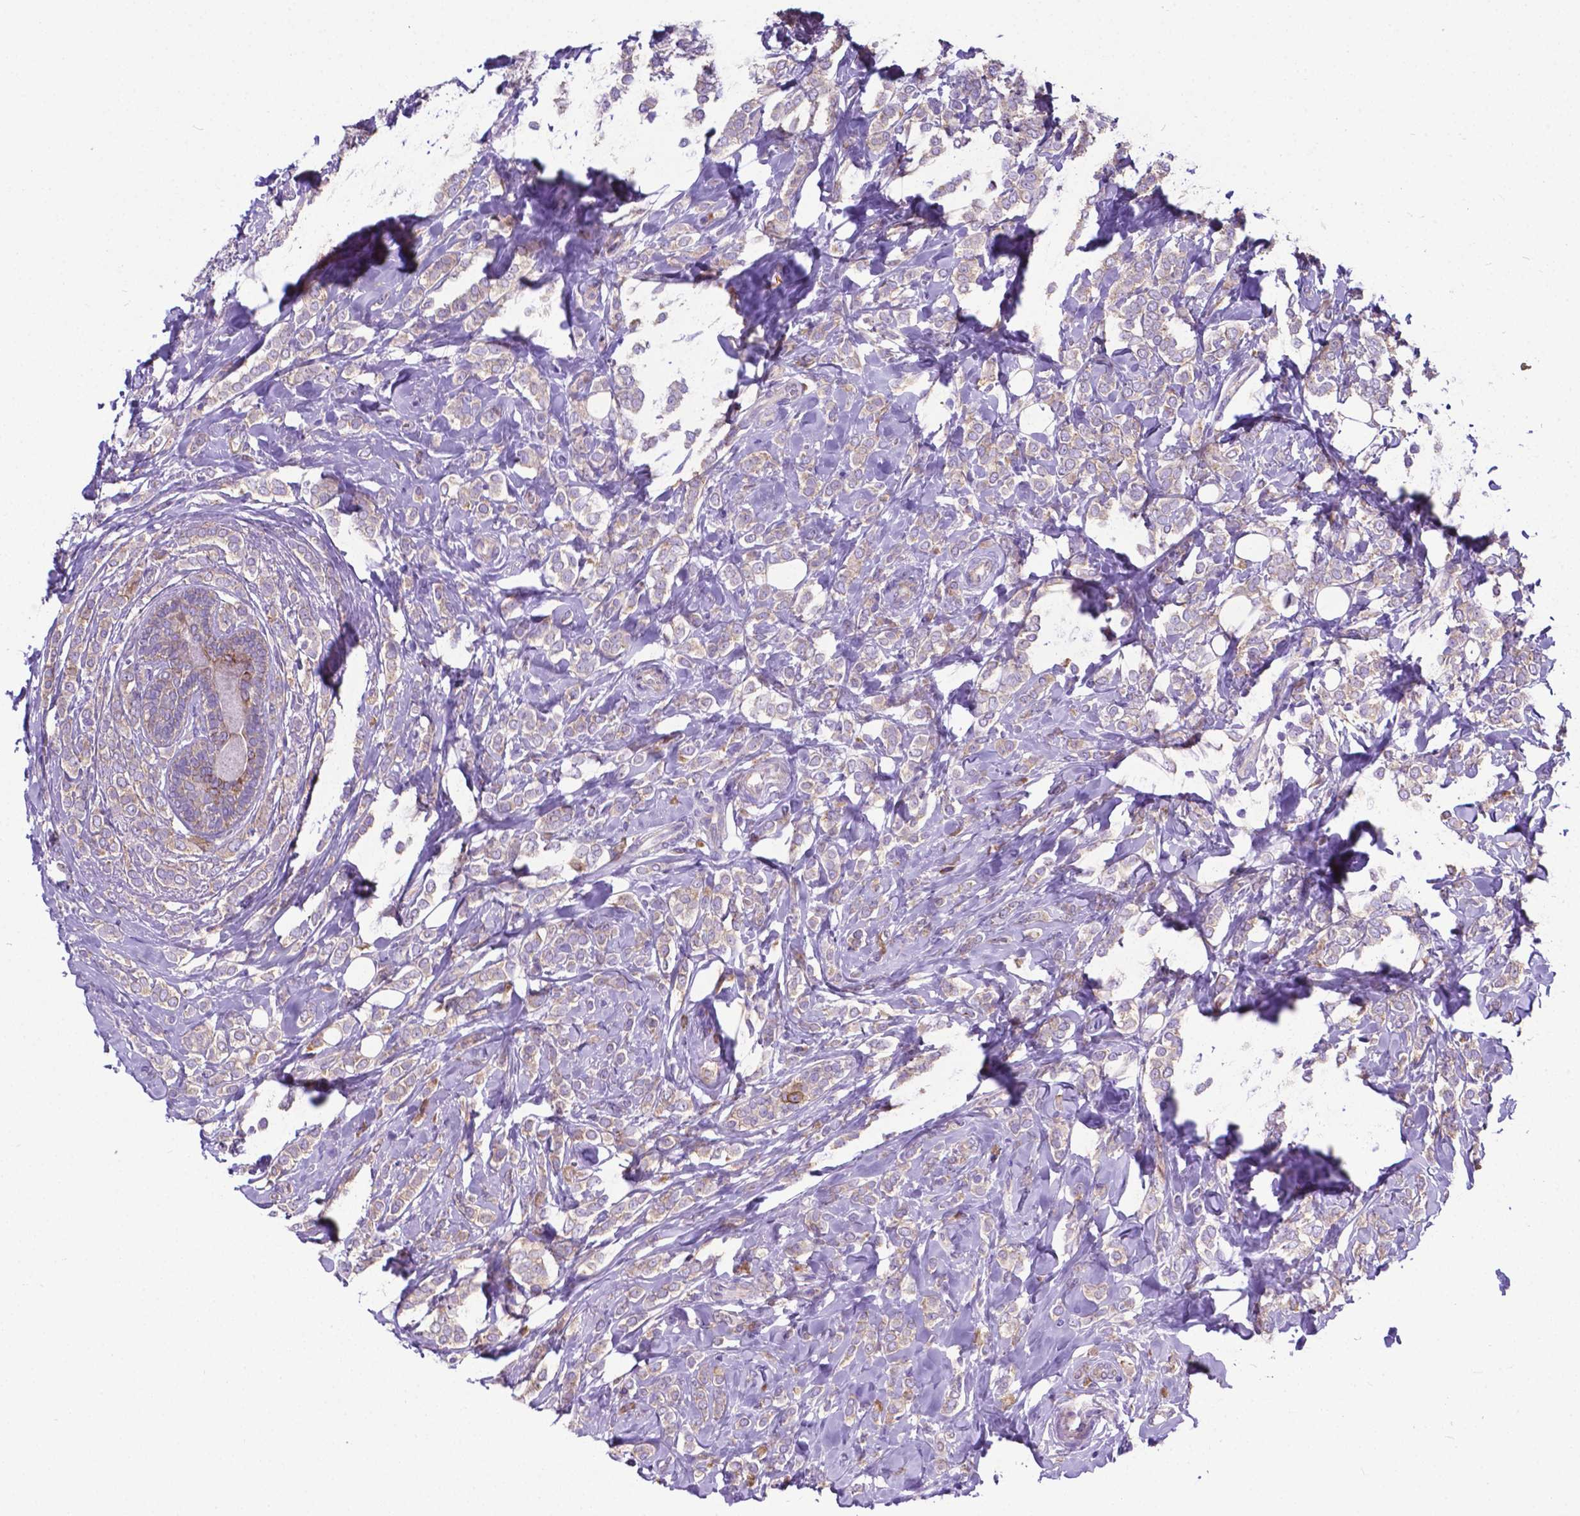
{"staining": {"intensity": "weak", "quantity": ">75%", "location": "cytoplasmic/membranous"}, "tissue": "breast cancer", "cell_type": "Tumor cells", "image_type": "cancer", "snomed": [{"axis": "morphology", "description": "Lobular carcinoma"}, {"axis": "topography", "description": "Breast"}], "caption": "Lobular carcinoma (breast) was stained to show a protein in brown. There is low levels of weak cytoplasmic/membranous expression in approximately >75% of tumor cells.", "gene": "RPL6", "patient": {"sex": "female", "age": 49}}